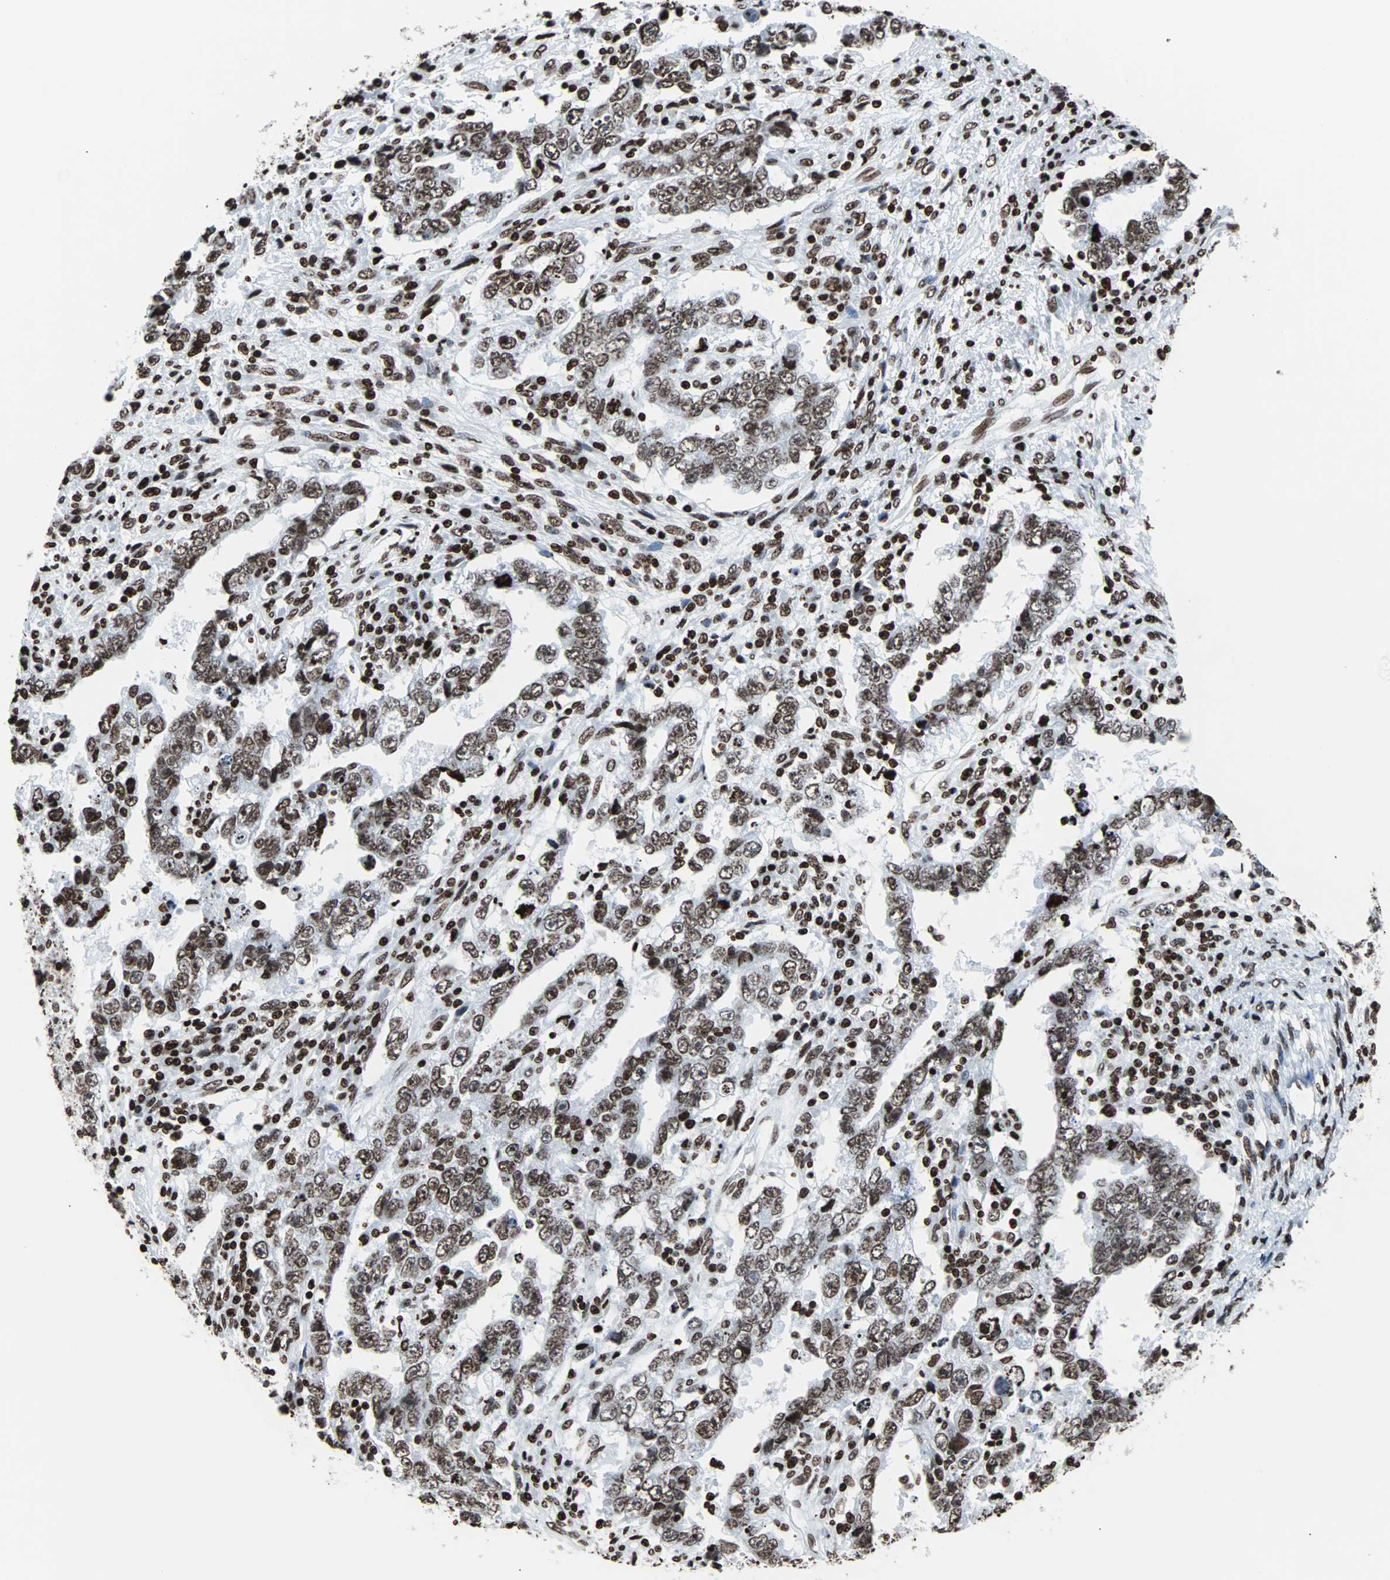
{"staining": {"intensity": "moderate", "quantity": ">75%", "location": "nuclear"}, "tissue": "testis cancer", "cell_type": "Tumor cells", "image_type": "cancer", "snomed": [{"axis": "morphology", "description": "Carcinoma, Embryonal, NOS"}, {"axis": "topography", "description": "Testis"}], "caption": "The image reveals staining of testis embryonal carcinoma, revealing moderate nuclear protein expression (brown color) within tumor cells.", "gene": "H2BC18", "patient": {"sex": "male", "age": 26}}